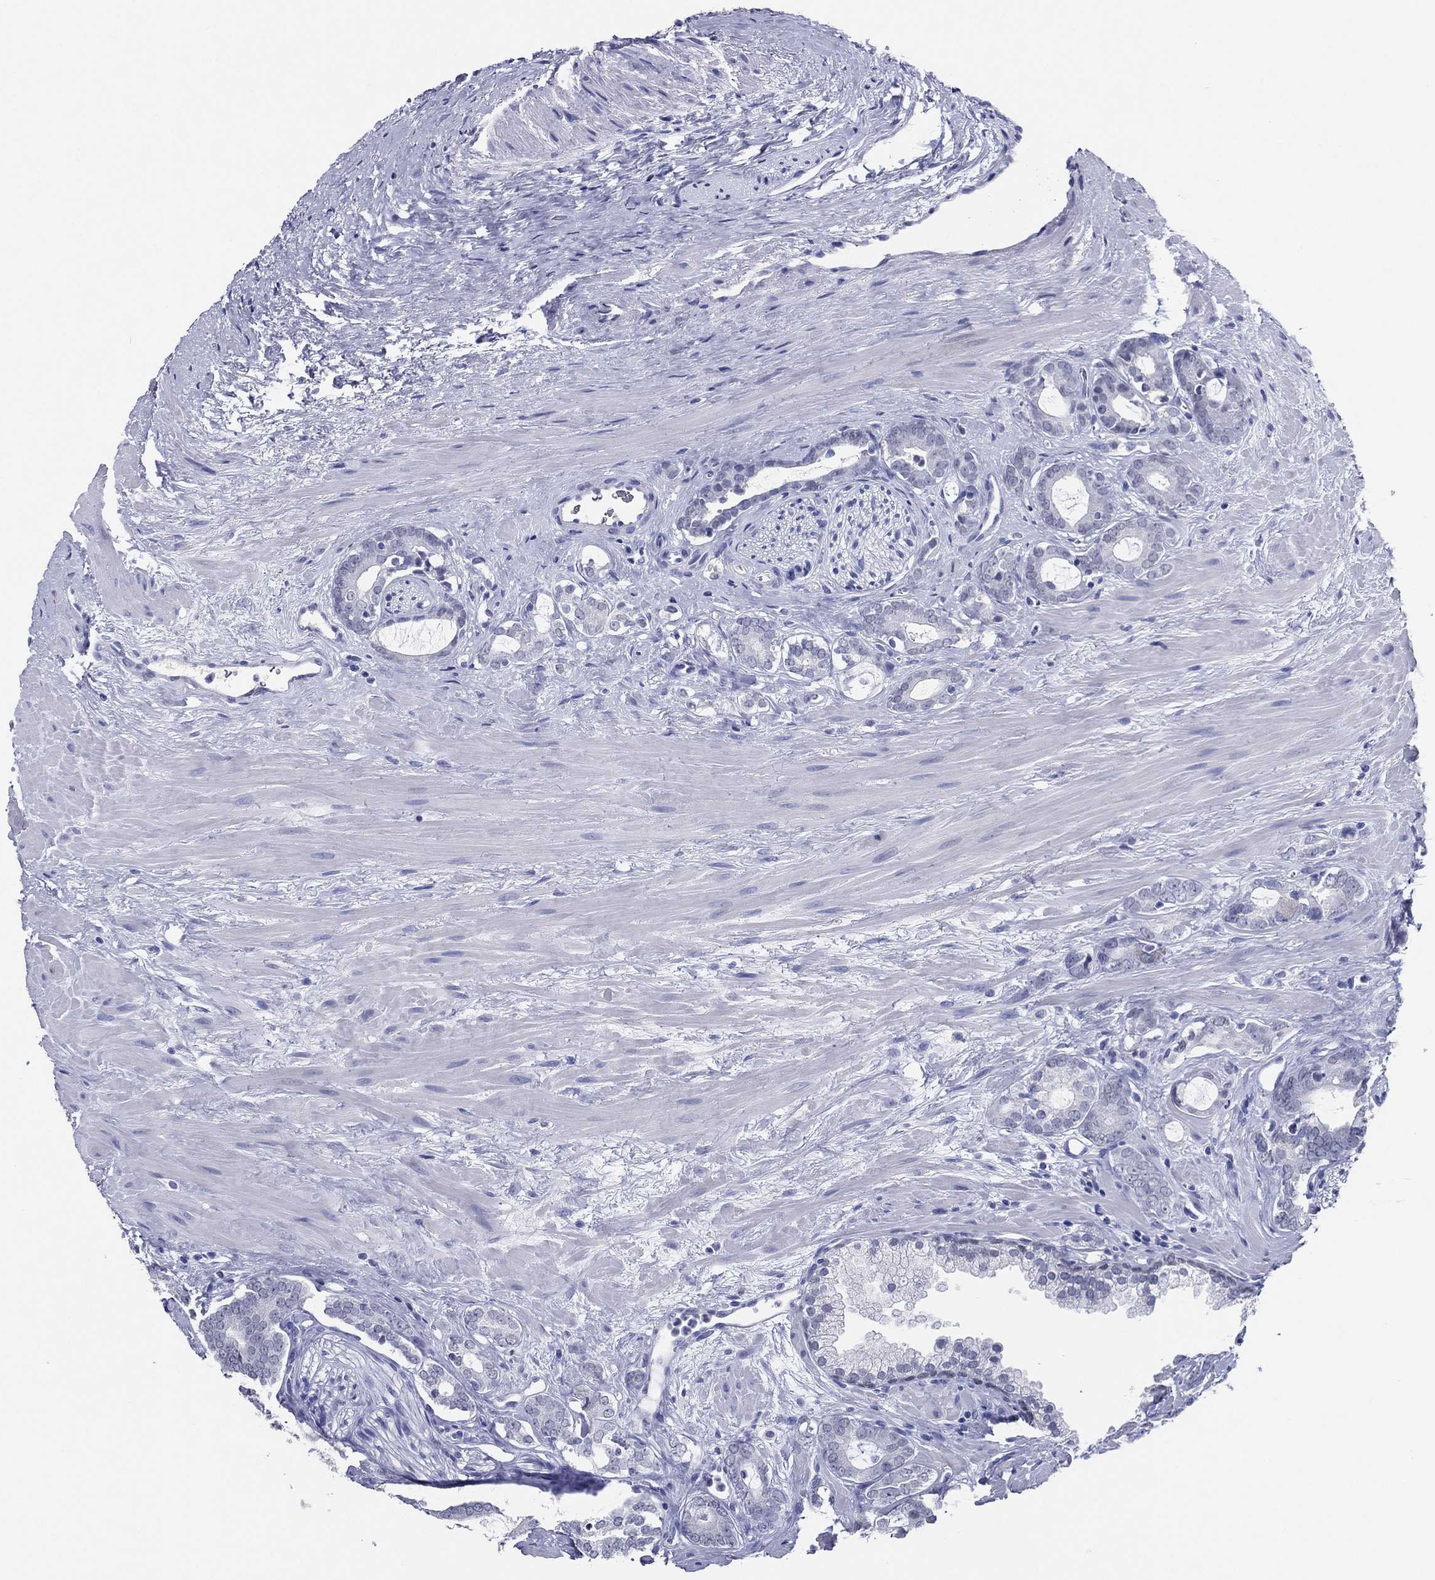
{"staining": {"intensity": "negative", "quantity": "none", "location": "none"}, "tissue": "prostate cancer", "cell_type": "Tumor cells", "image_type": "cancer", "snomed": [{"axis": "morphology", "description": "Adenocarcinoma, NOS"}, {"axis": "topography", "description": "Prostate"}], "caption": "DAB immunohistochemical staining of prostate cancer (adenocarcinoma) exhibits no significant expression in tumor cells.", "gene": "TFAP2A", "patient": {"sex": "male", "age": 55}}